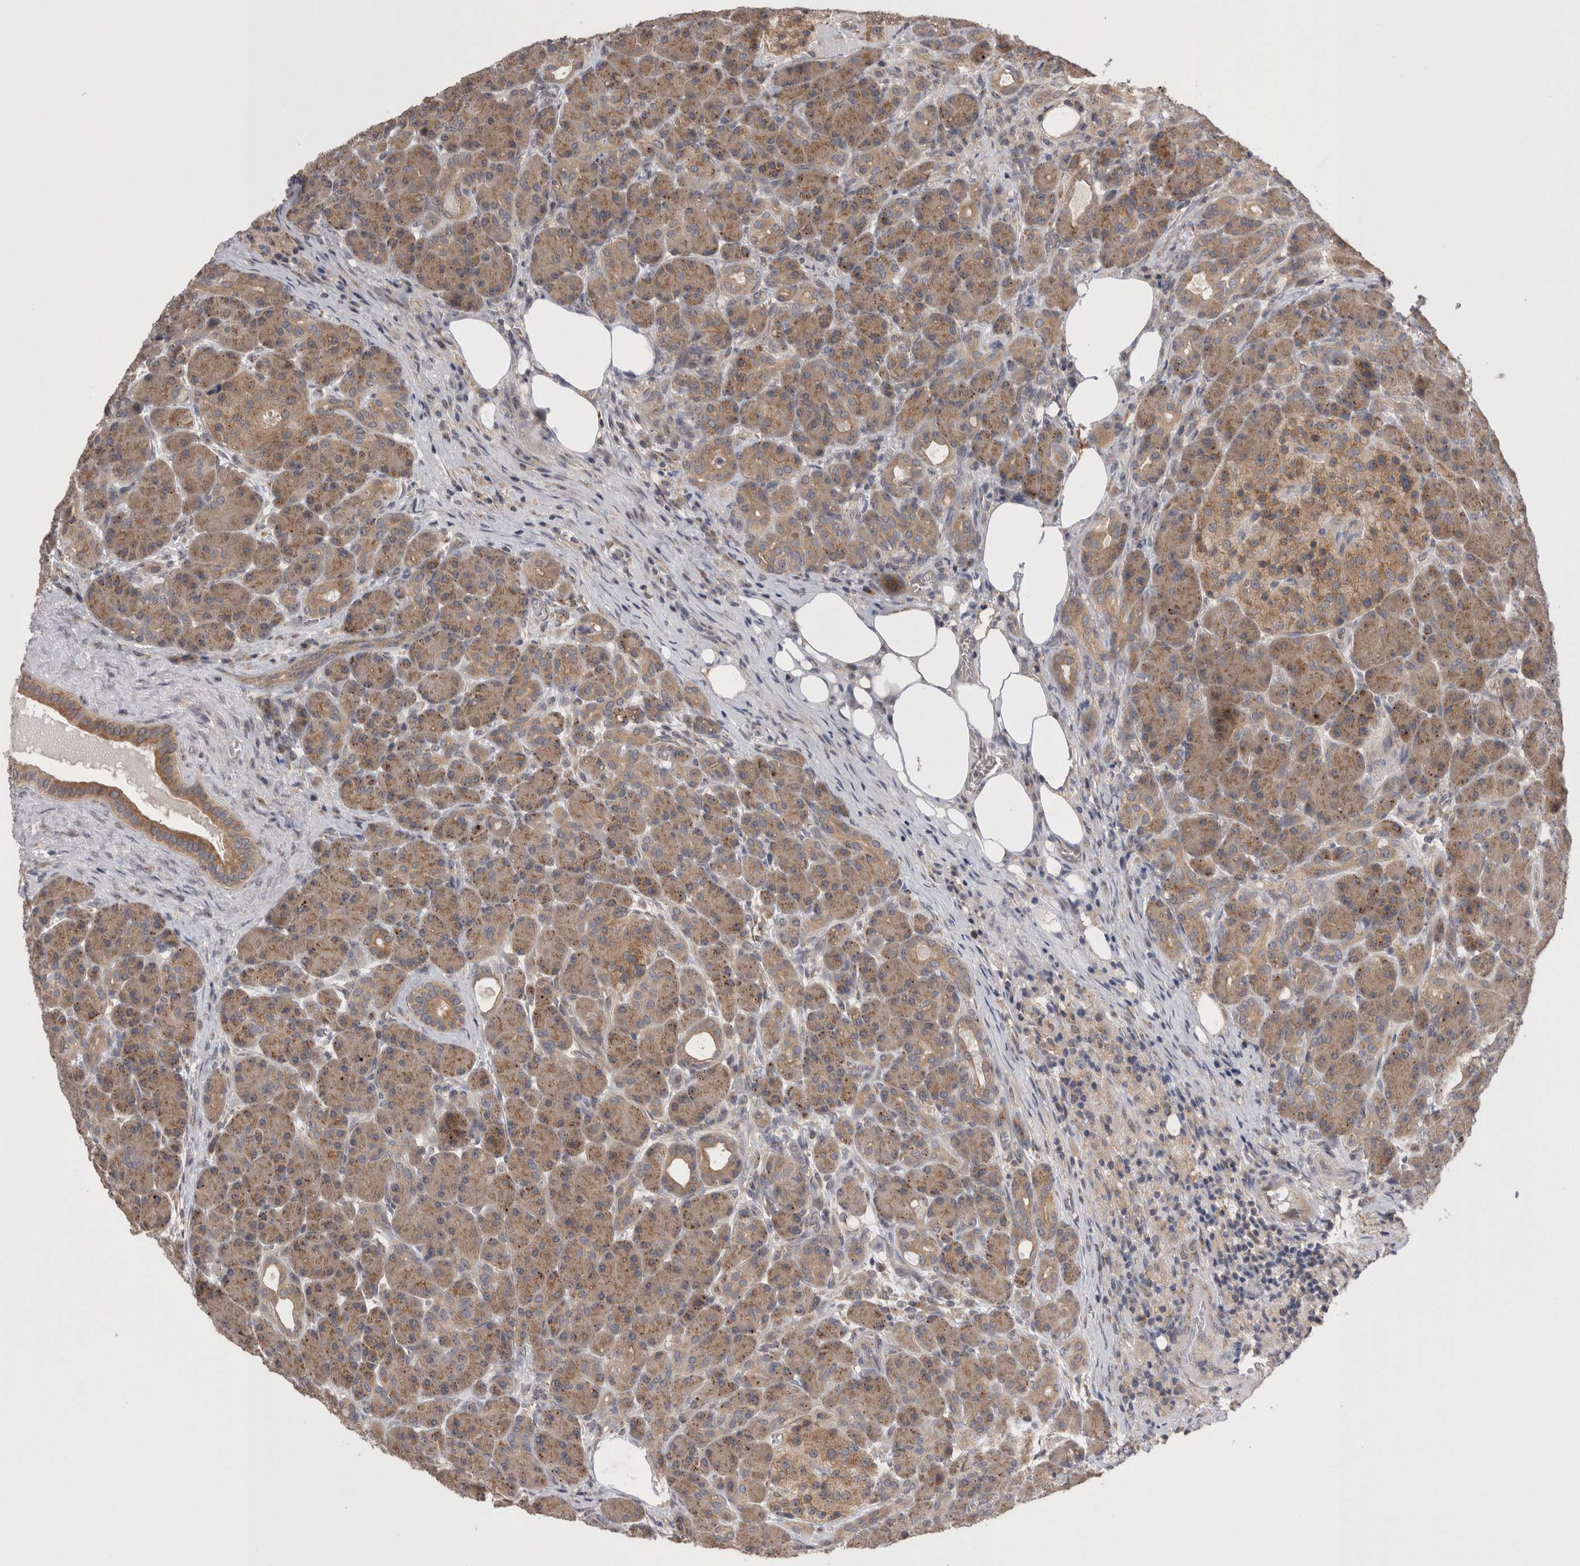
{"staining": {"intensity": "moderate", "quantity": ">75%", "location": "cytoplasmic/membranous"}, "tissue": "pancreas", "cell_type": "Exocrine glandular cells", "image_type": "normal", "snomed": [{"axis": "morphology", "description": "Normal tissue, NOS"}, {"axis": "topography", "description": "Pancreas"}], "caption": "Immunohistochemistry (IHC) (DAB) staining of normal human pancreas shows moderate cytoplasmic/membranous protein staining in approximately >75% of exocrine glandular cells.", "gene": "DCTN6", "patient": {"sex": "male", "age": 63}}